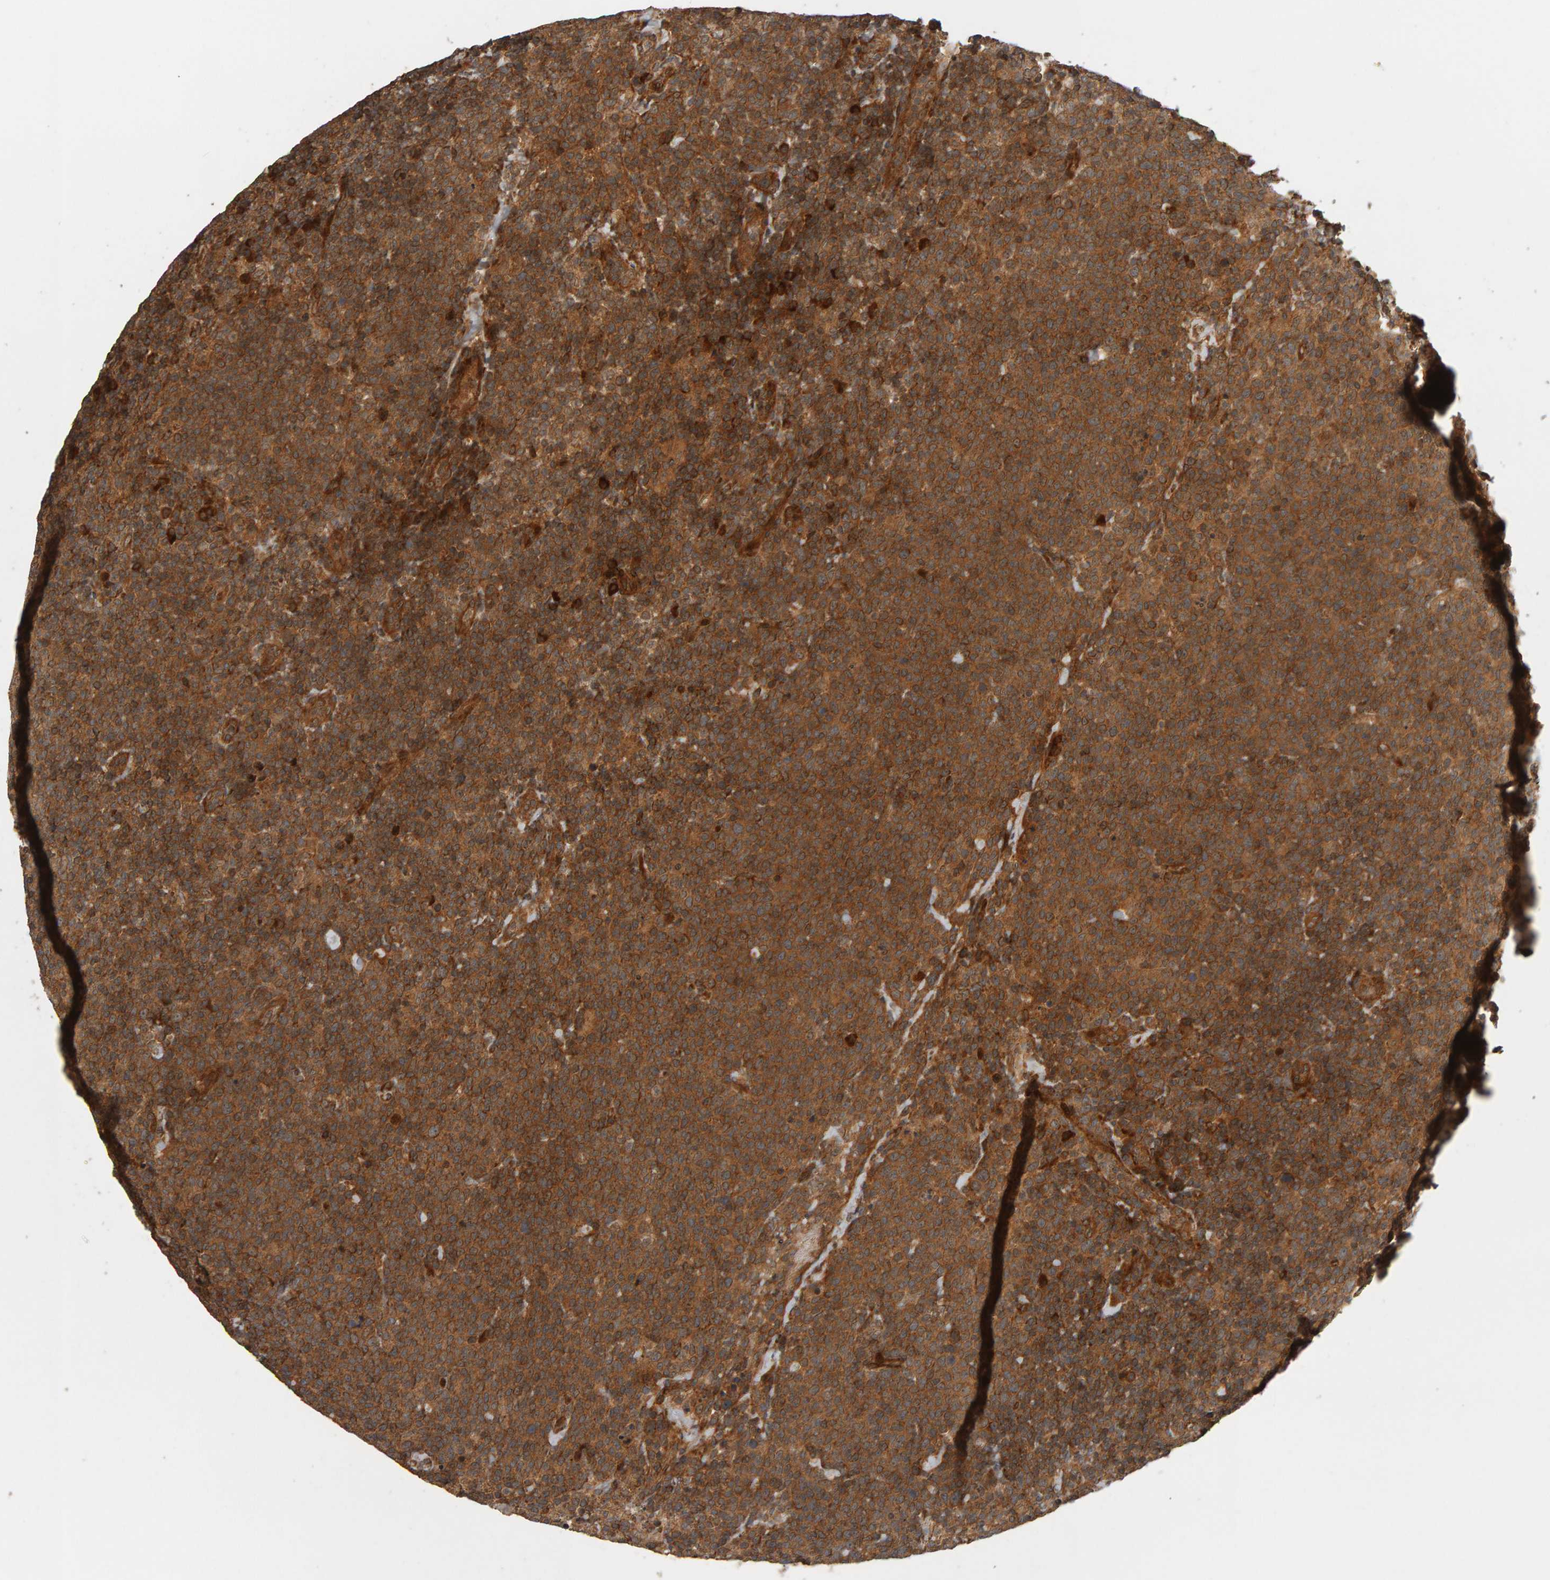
{"staining": {"intensity": "moderate", "quantity": ">75%", "location": "cytoplasmic/membranous"}, "tissue": "lymphoma", "cell_type": "Tumor cells", "image_type": "cancer", "snomed": [{"axis": "morphology", "description": "Malignant lymphoma, non-Hodgkin's type, High grade"}, {"axis": "topography", "description": "Lymph node"}], "caption": "Immunohistochemistry image of neoplastic tissue: lymphoma stained using immunohistochemistry (IHC) shows medium levels of moderate protein expression localized specifically in the cytoplasmic/membranous of tumor cells, appearing as a cytoplasmic/membranous brown color.", "gene": "ZFAND1", "patient": {"sex": "male", "age": 61}}